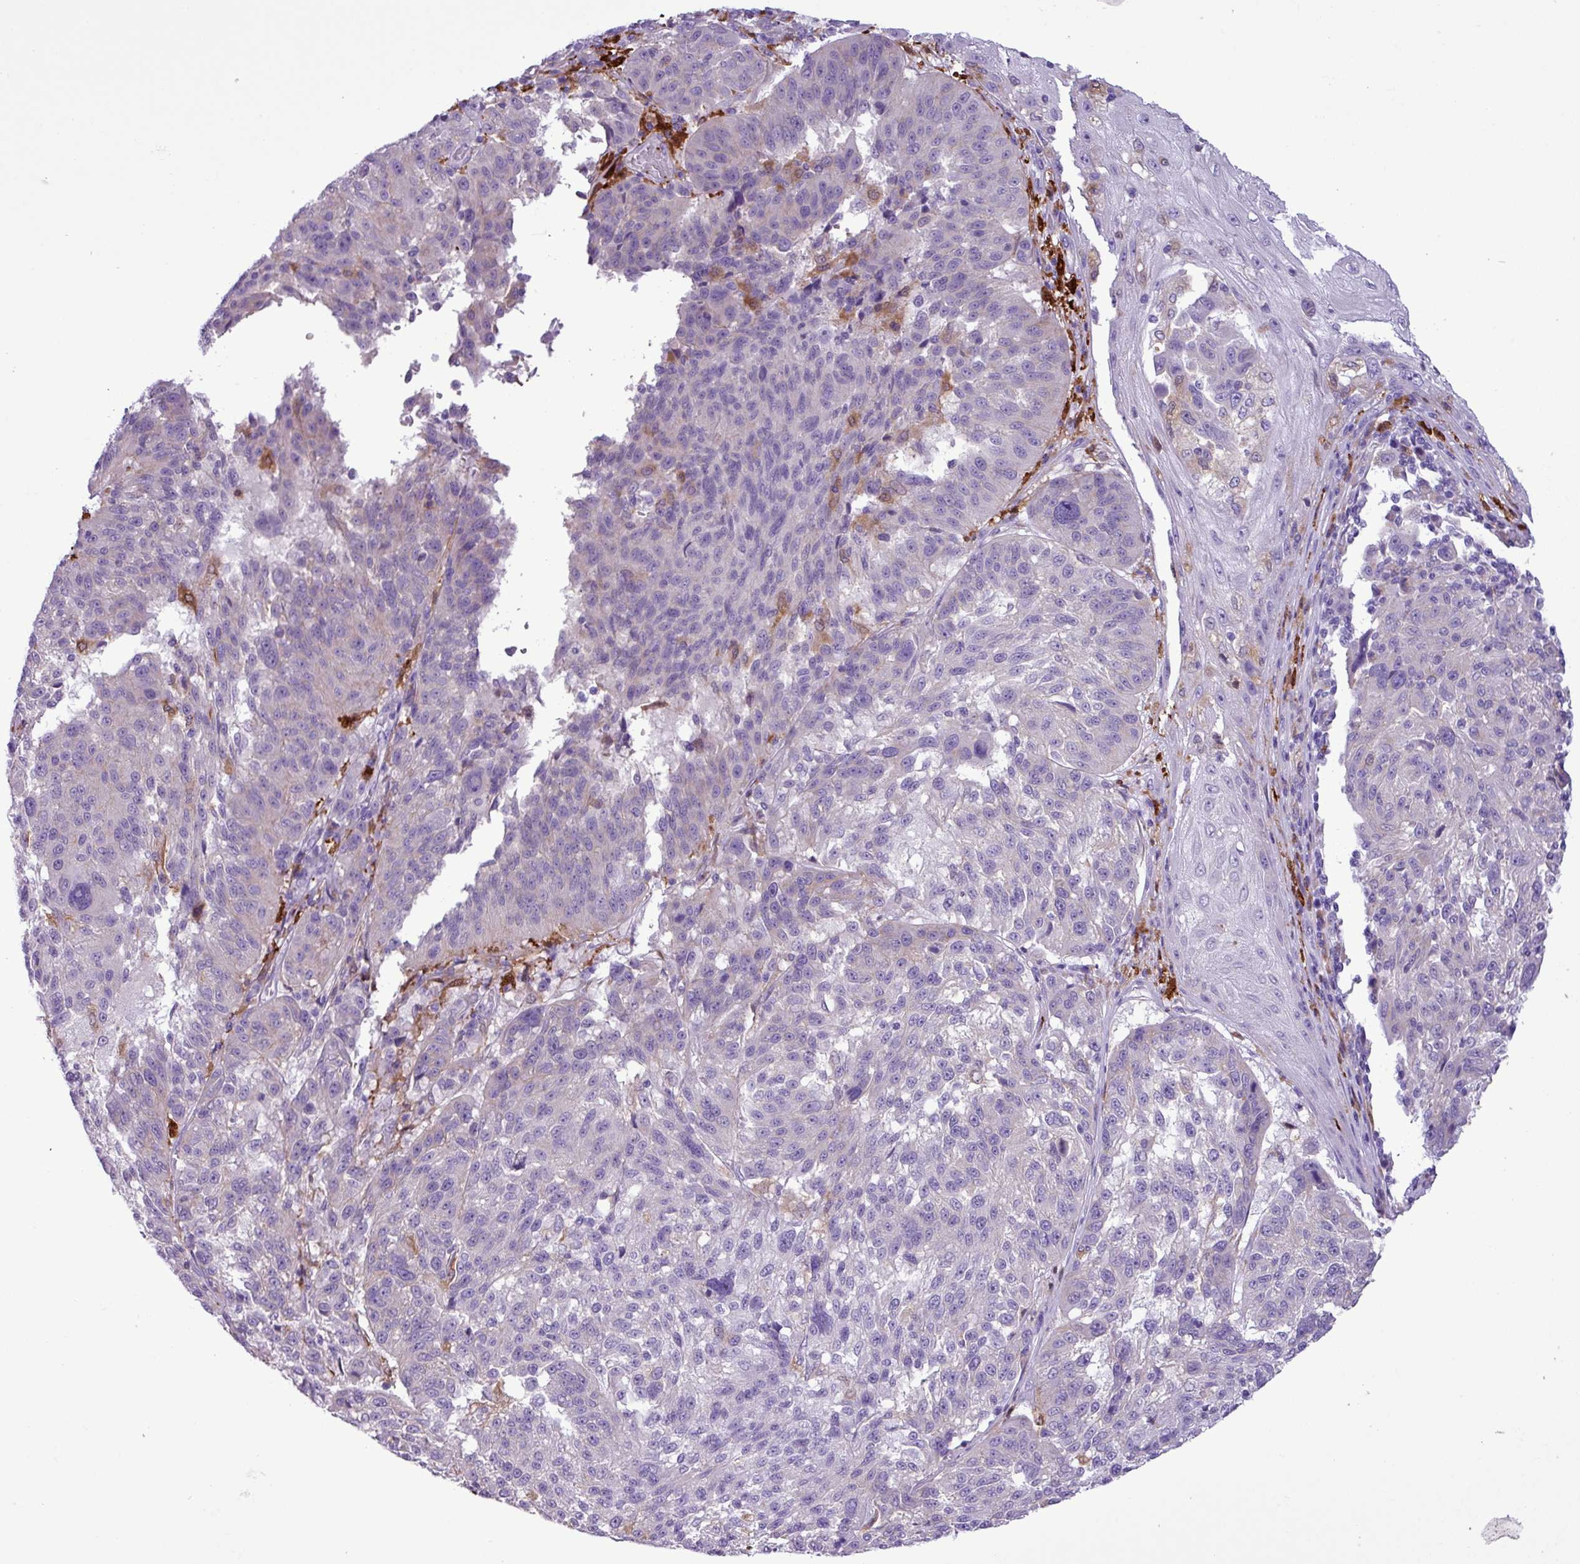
{"staining": {"intensity": "weak", "quantity": "<25%", "location": "cytoplasmic/membranous"}, "tissue": "melanoma", "cell_type": "Tumor cells", "image_type": "cancer", "snomed": [{"axis": "morphology", "description": "Malignant melanoma, NOS"}, {"axis": "topography", "description": "Skin"}], "caption": "Tumor cells show no significant expression in melanoma.", "gene": "TMEM200C", "patient": {"sex": "male", "age": 53}}